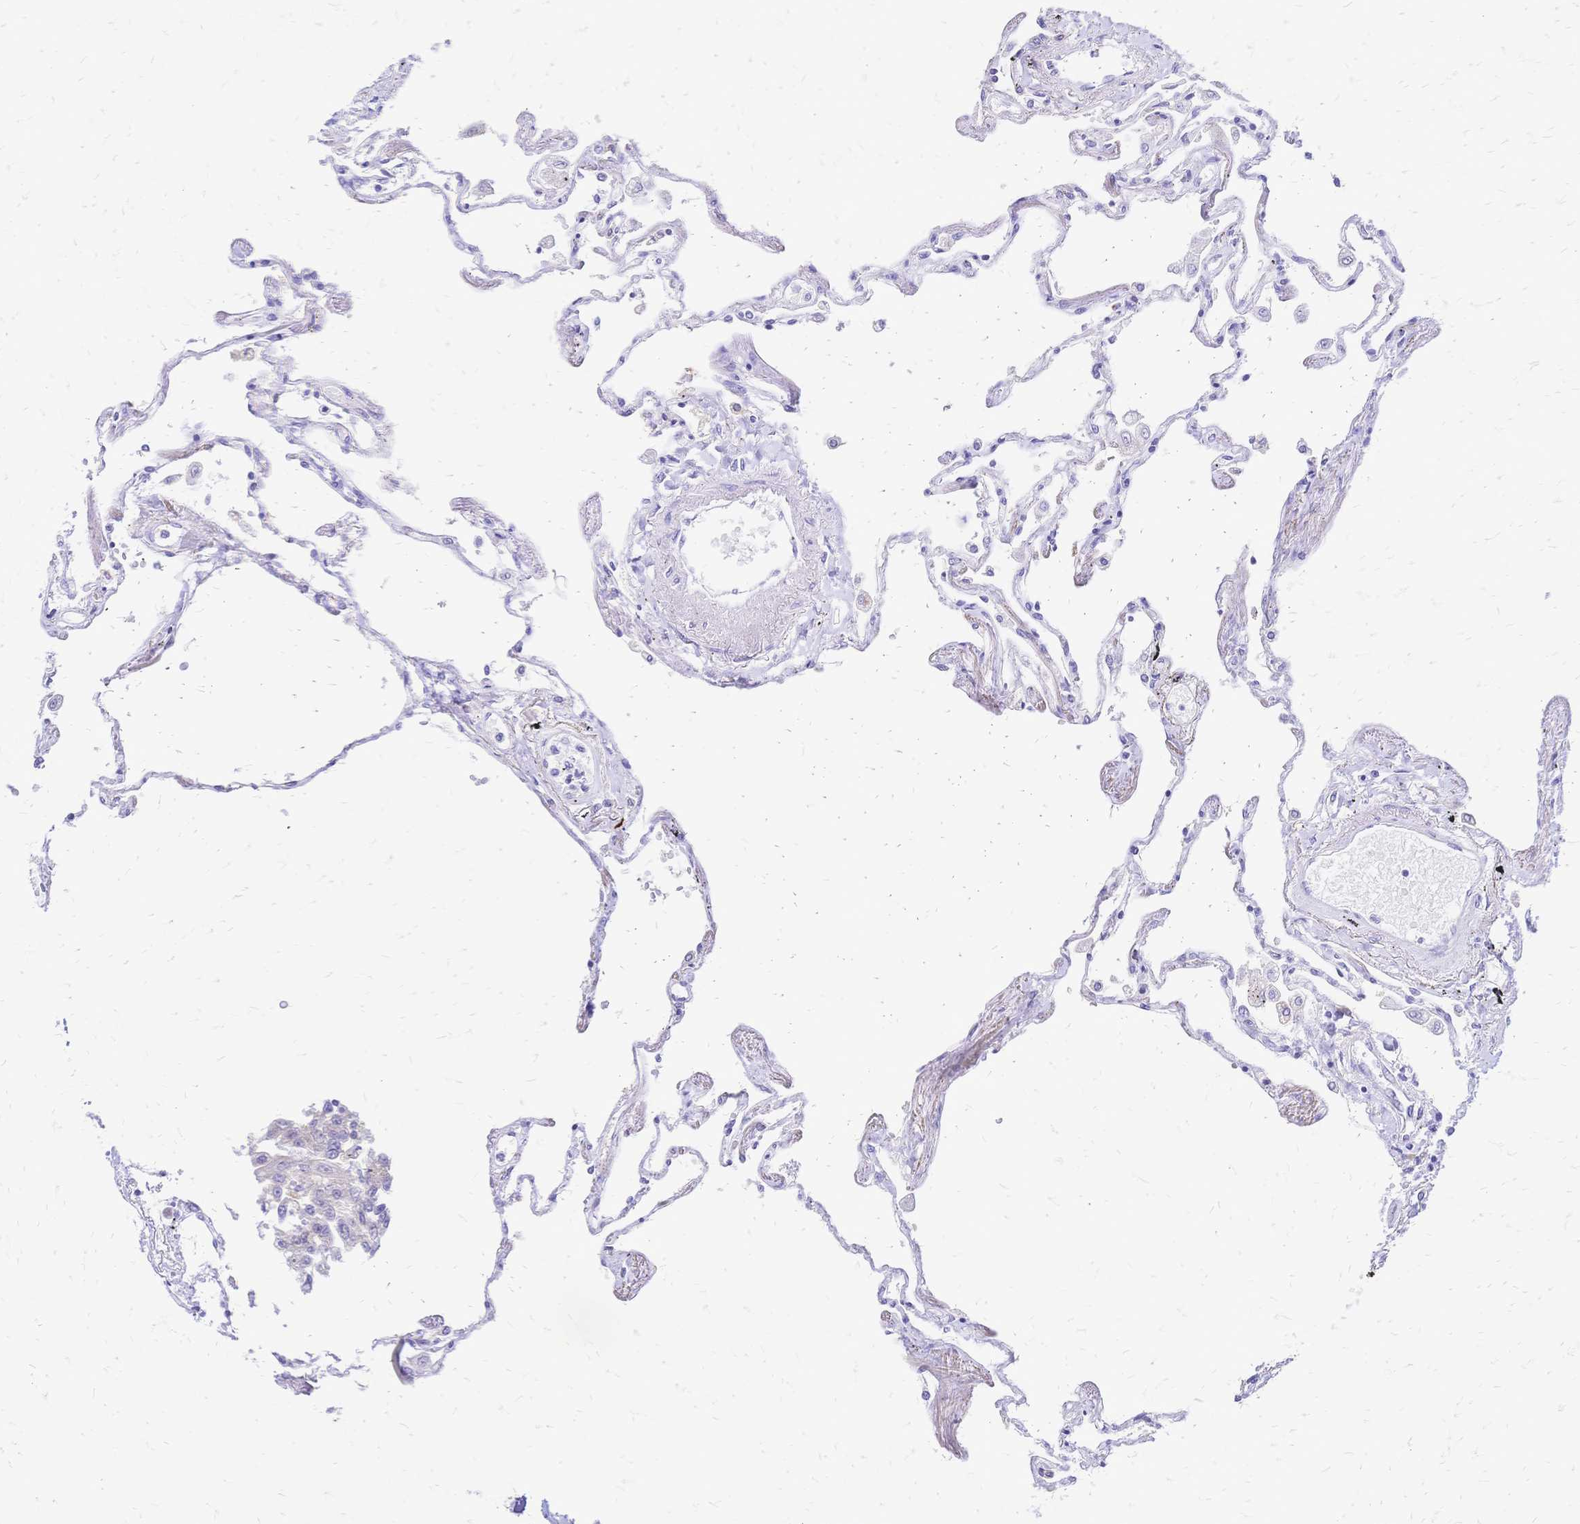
{"staining": {"intensity": "negative", "quantity": "none", "location": "none"}, "tissue": "lung", "cell_type": "Alveolar cells", "image_type": "normal", "snomed": [{"axis": "morphology", "description": "Normal tissue, NOS"}, {"axis": "morphology", "description": "Adenocarcinoma, NOS"}, {"axis": "topography", "description": "Cartilage tissue"}, {"axis": "topography", "description": "Lung"}], "caption": "Immunohistochemistry of normal lung exhibits no positivity in alveolar cells.", "gene": "GRB7", "patient": {"sex": "female", "age": 67}}